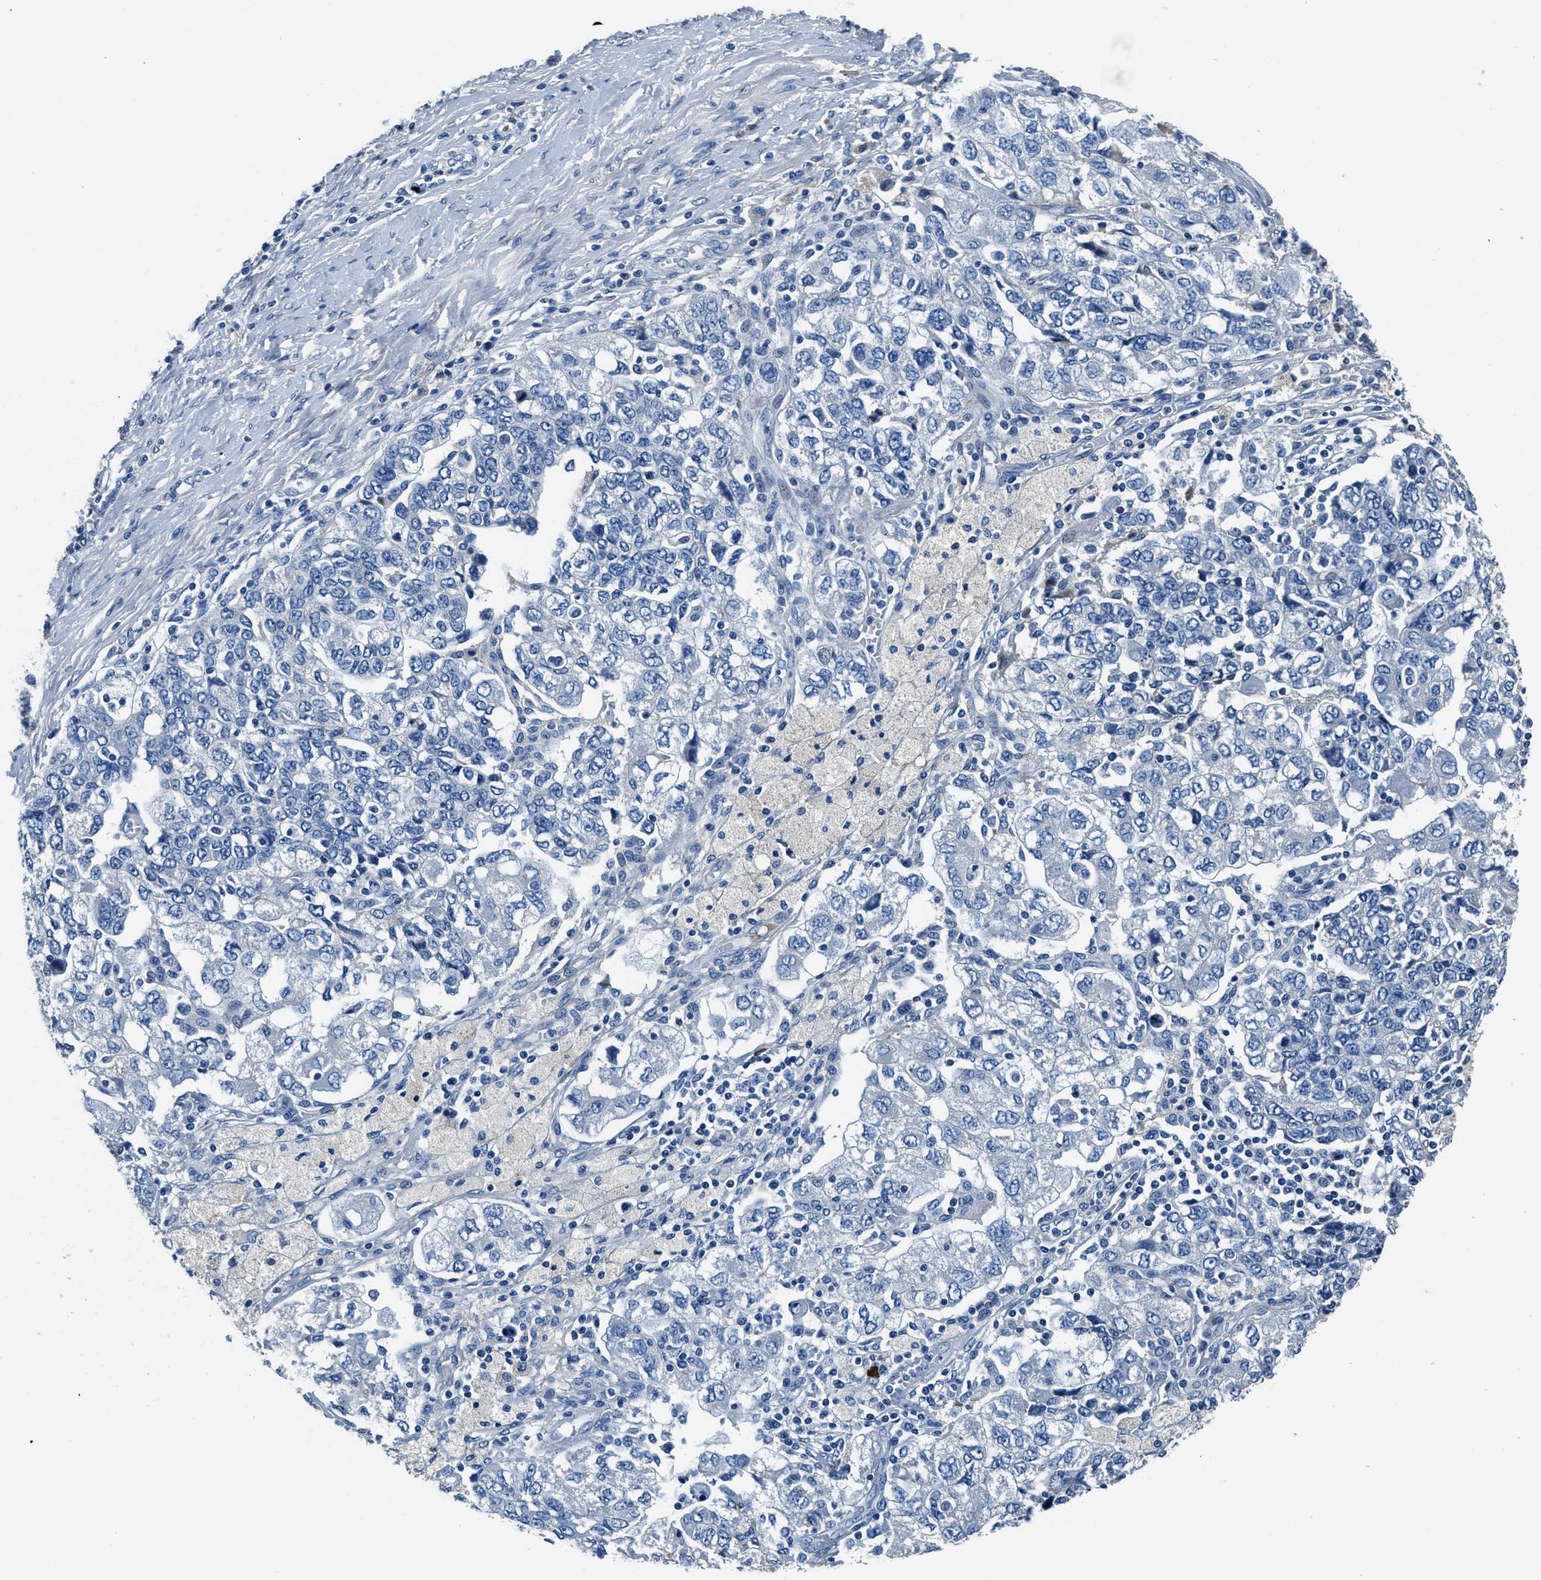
{"staining": {"intensity": "negative", "quantity": "none", "location": "none"}, "tissue": "ovarian cancer", "cell_type": "Tumor cells", "image_type": "cancer", "snomed": [{"axis": "morphology", "description": "Carcinoma, NOS"}, {"axis": "morphology", "description": "Cystadenocarcinoma, serous, NOS"}, {"axis": "topography", "description": "Ovary"}], "caption": "Immunohistochemical staining of ovarian carcinoma demonstrates no significant positivity in tumor cells. (DAB (3,3'-diaminobenzidine) immunohistochemistry (IHC) with hematoxylin counter stain).", "gene": "TMEM186", "patient": {"sex": "female", "age": 69}}